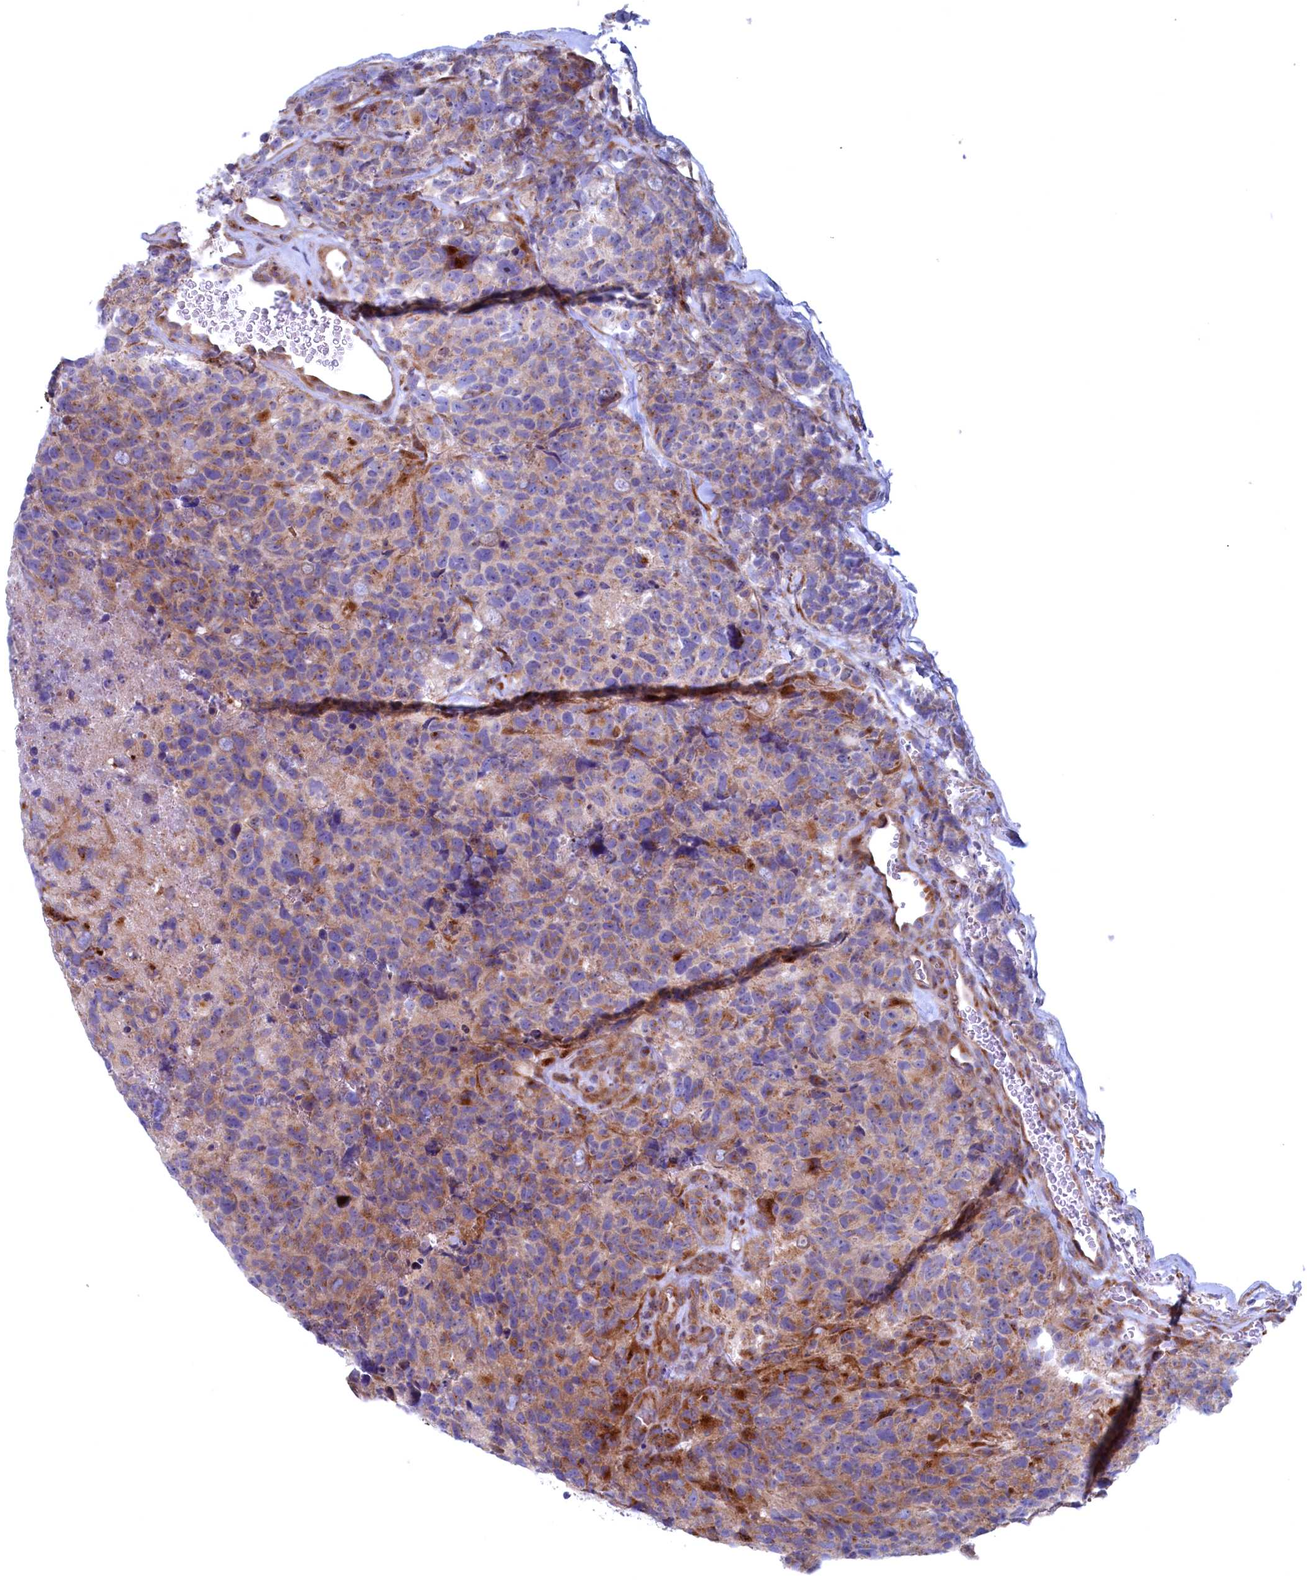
{"staining": {"intensity": "moderate", "quantity": "<25%", "location": "cytoplasmic/membranous"}, "tissue": "glioma", "cell_type": "Tumor cells", "image_type": "cancer", "snomed": [{"axis": "morphology", "description": "Glioma, malignant, High grade"}, {"axis": "topography", "description": "Brain"}], "caption": "Immunohistochemical staining of glioma exhibits low levels of moderate cytoplasmic/membranous staining in approximately <25% of tumor cells.", "gene": "MTFMT", "patient": {"sex": "male", "age": 69}}